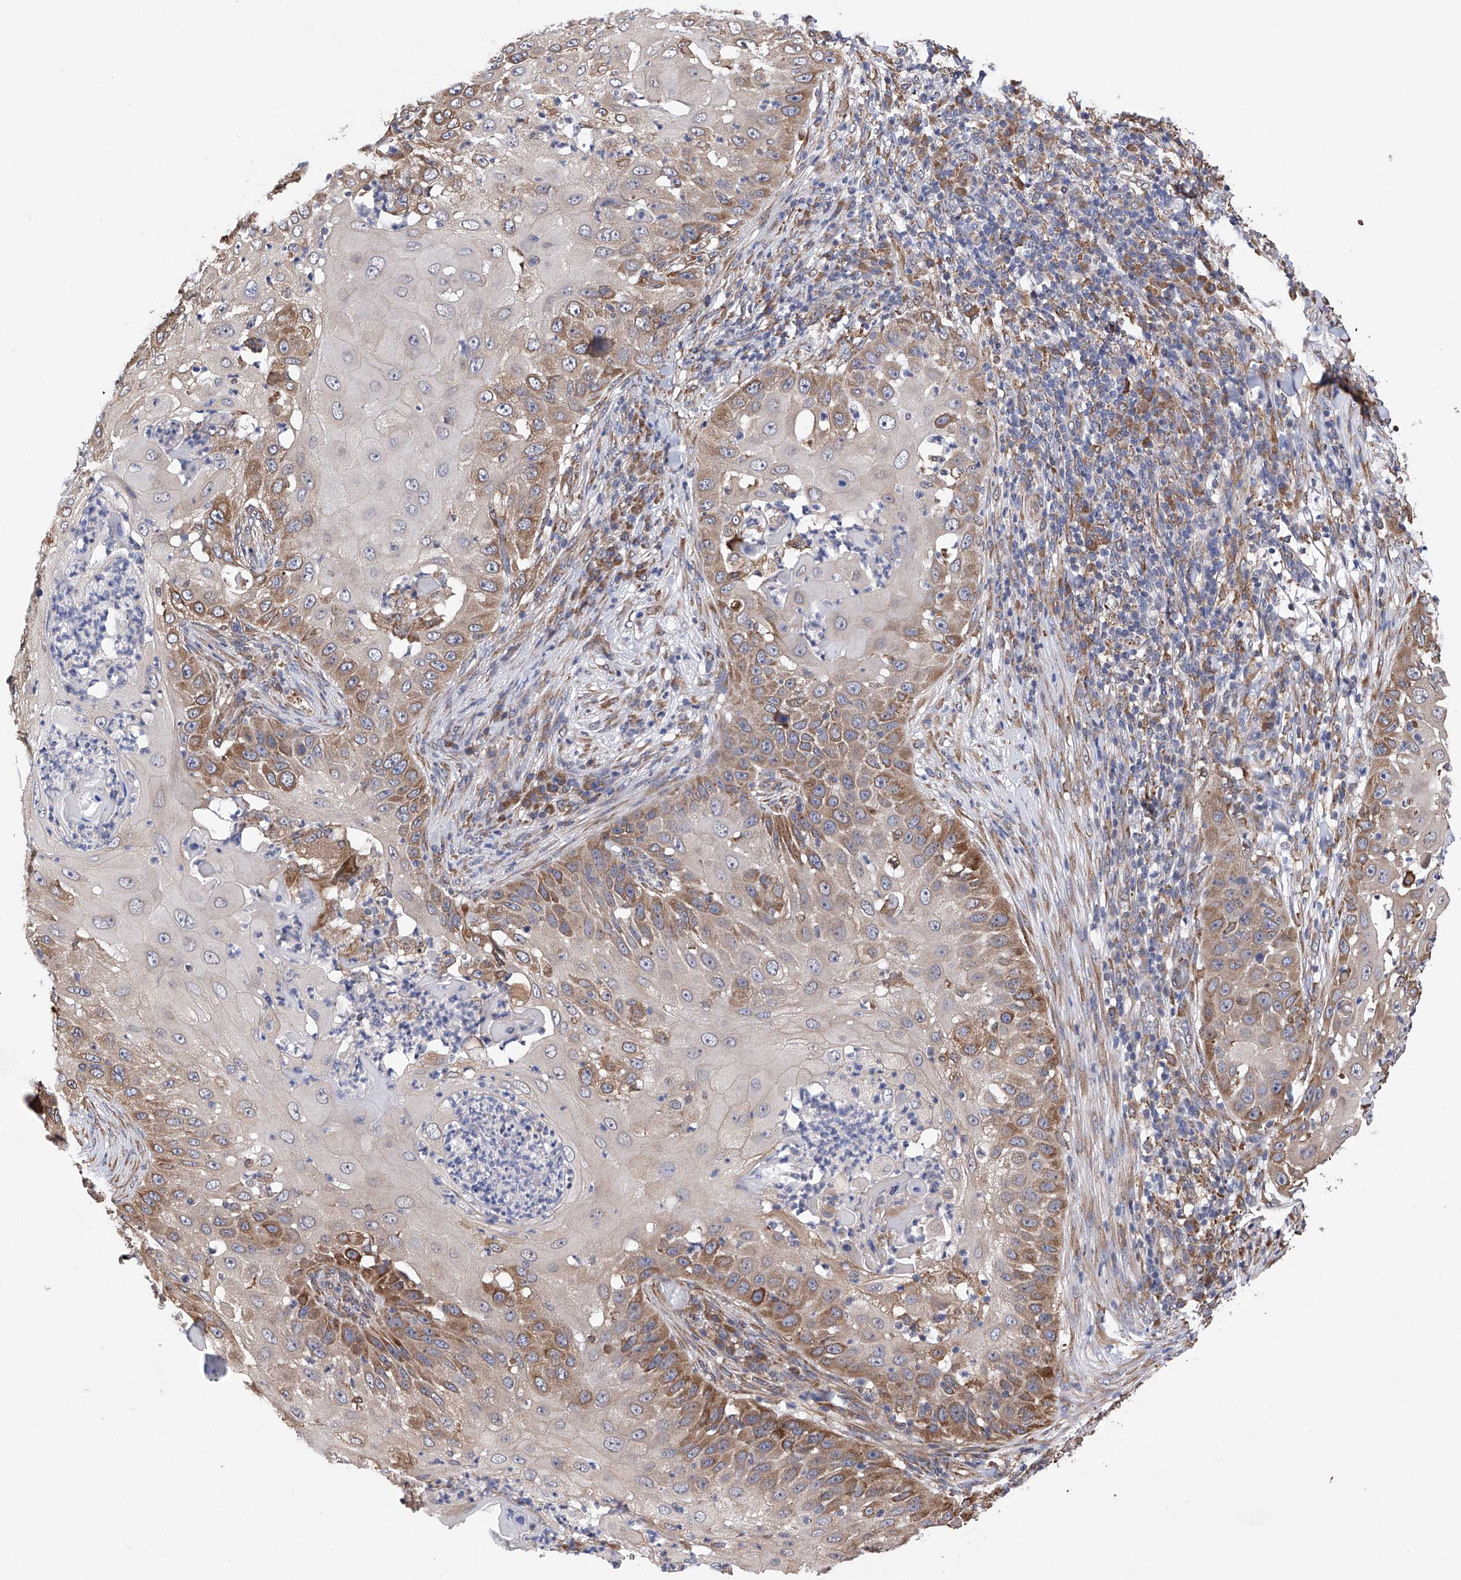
{"staining": {"intensity": "moderate", "quantity": "25%-75%", "location": "cytoplasmic/membranous"}, "tissue": "skin cancer", "cell_type": "Tumor cells", "image_type": "cancer", "snomed": [{"axis": "morphology", "description": "Squamous cell carcinoma, NOS"}, {"axis": "topography", "description": "Skin"}], "caption": "Skin cancer (squamous cell carcinoma) stained with a protein marker exhibits moderate staining in tumor cells.", "gene": "DNAH8", "patient": {"sex": "female", "age": 44}}